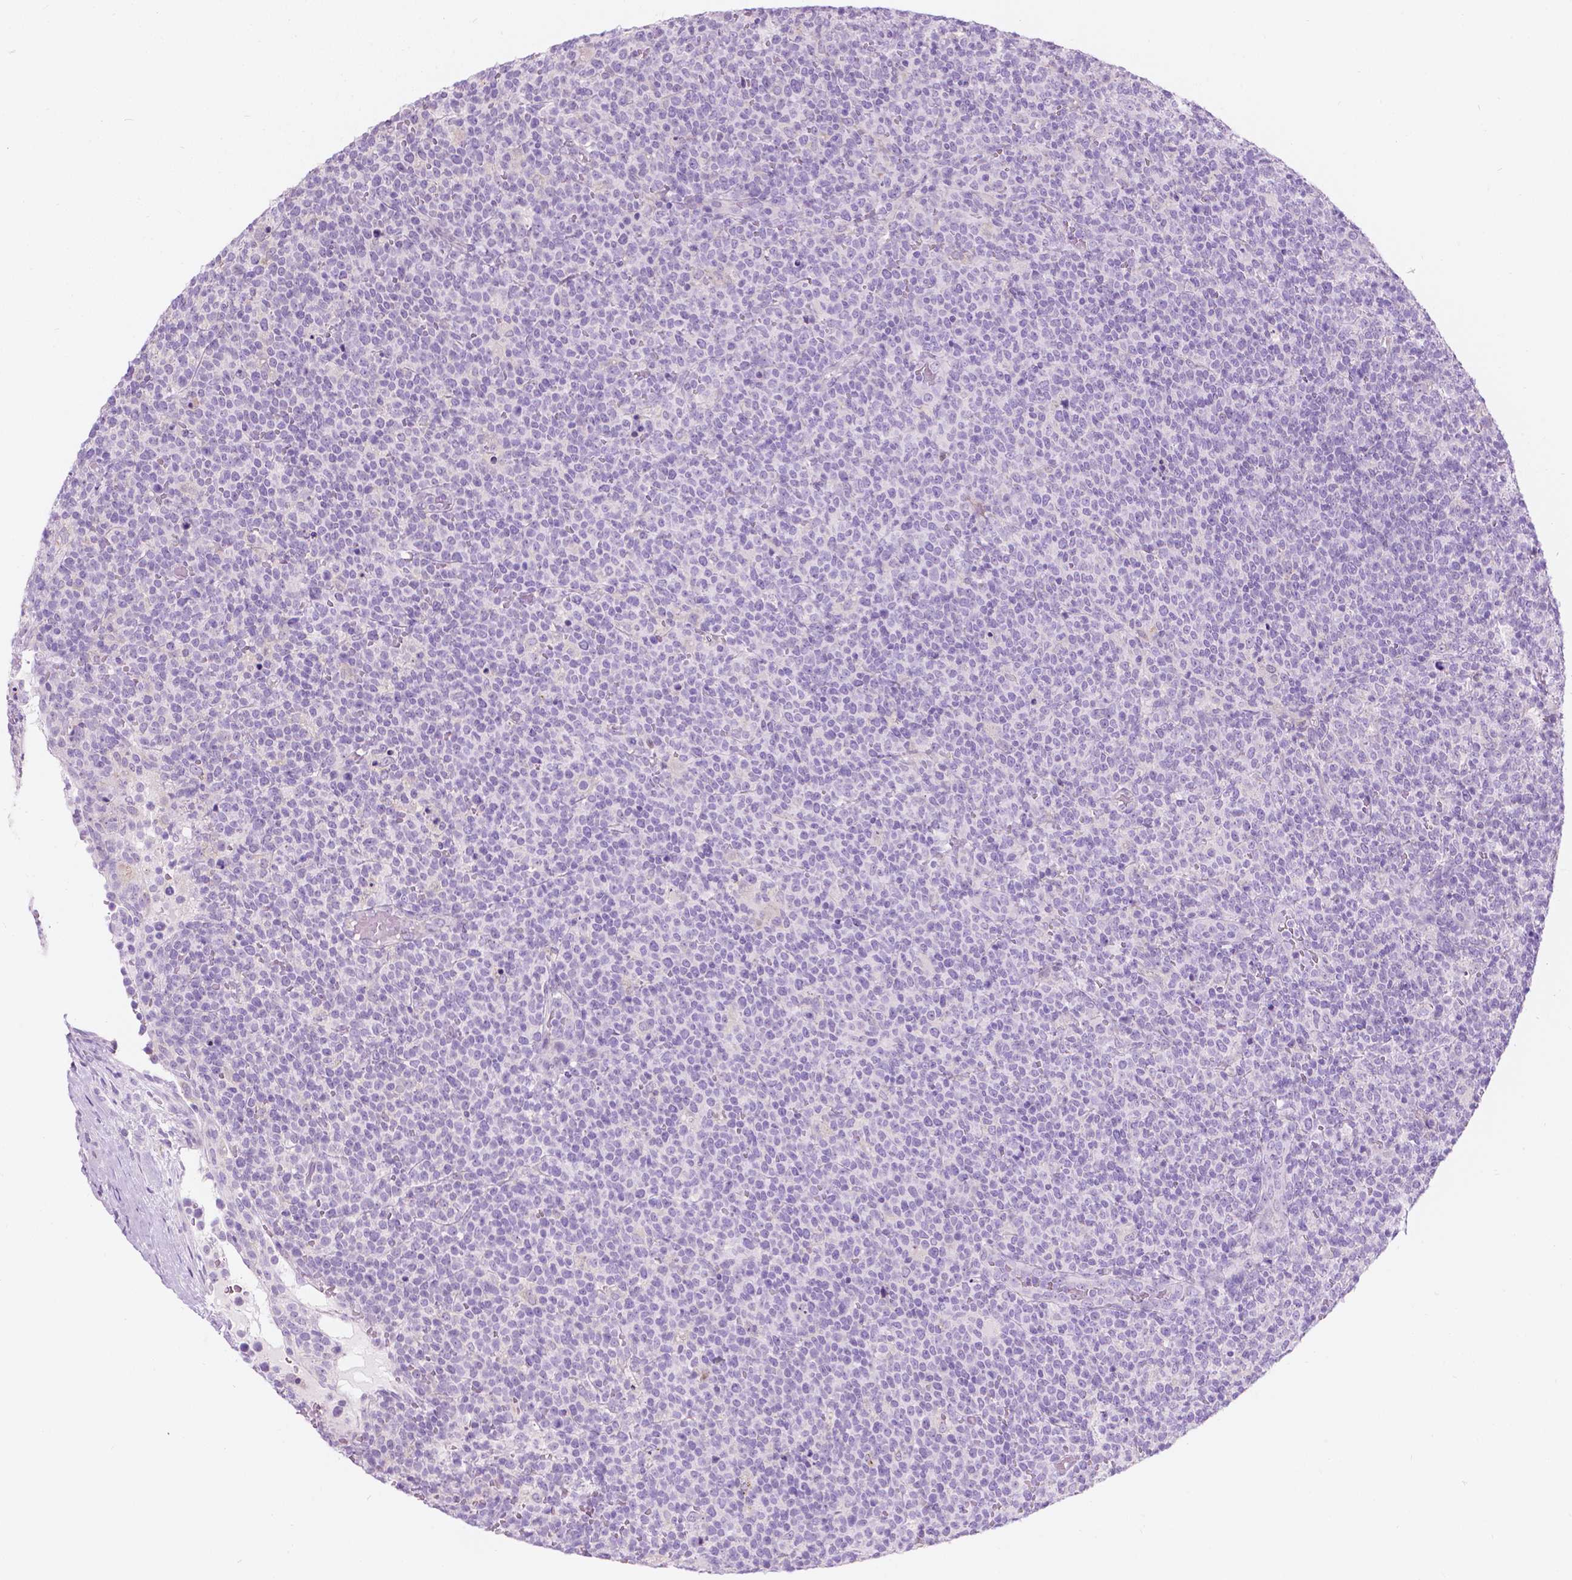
{"staining": {"intensity": "negative", "quantity": "none", "location": "none"}, "tissue": "lymphoma", "cell_type": "Tumor cells", "image_type": "cancer", "snomed": [{"axis": "morphology", "description": "Malignant lymphoma, non-Hodgkin's type, High grade"}, {"axis": "topography", "description": "Lymph node"}], "caption": "High magnification brightfield microscopy of lymphoma stained with DAB (3,3'-diaminobenzidine) (brown) and counterstained with hematoxylin (blue): tumor cells show no significant expression. (Brightfield microscopy of DAB IHC at high magnification).", "gene": "NOS1AP", "patient": {"sex": "male", "age": 61}}